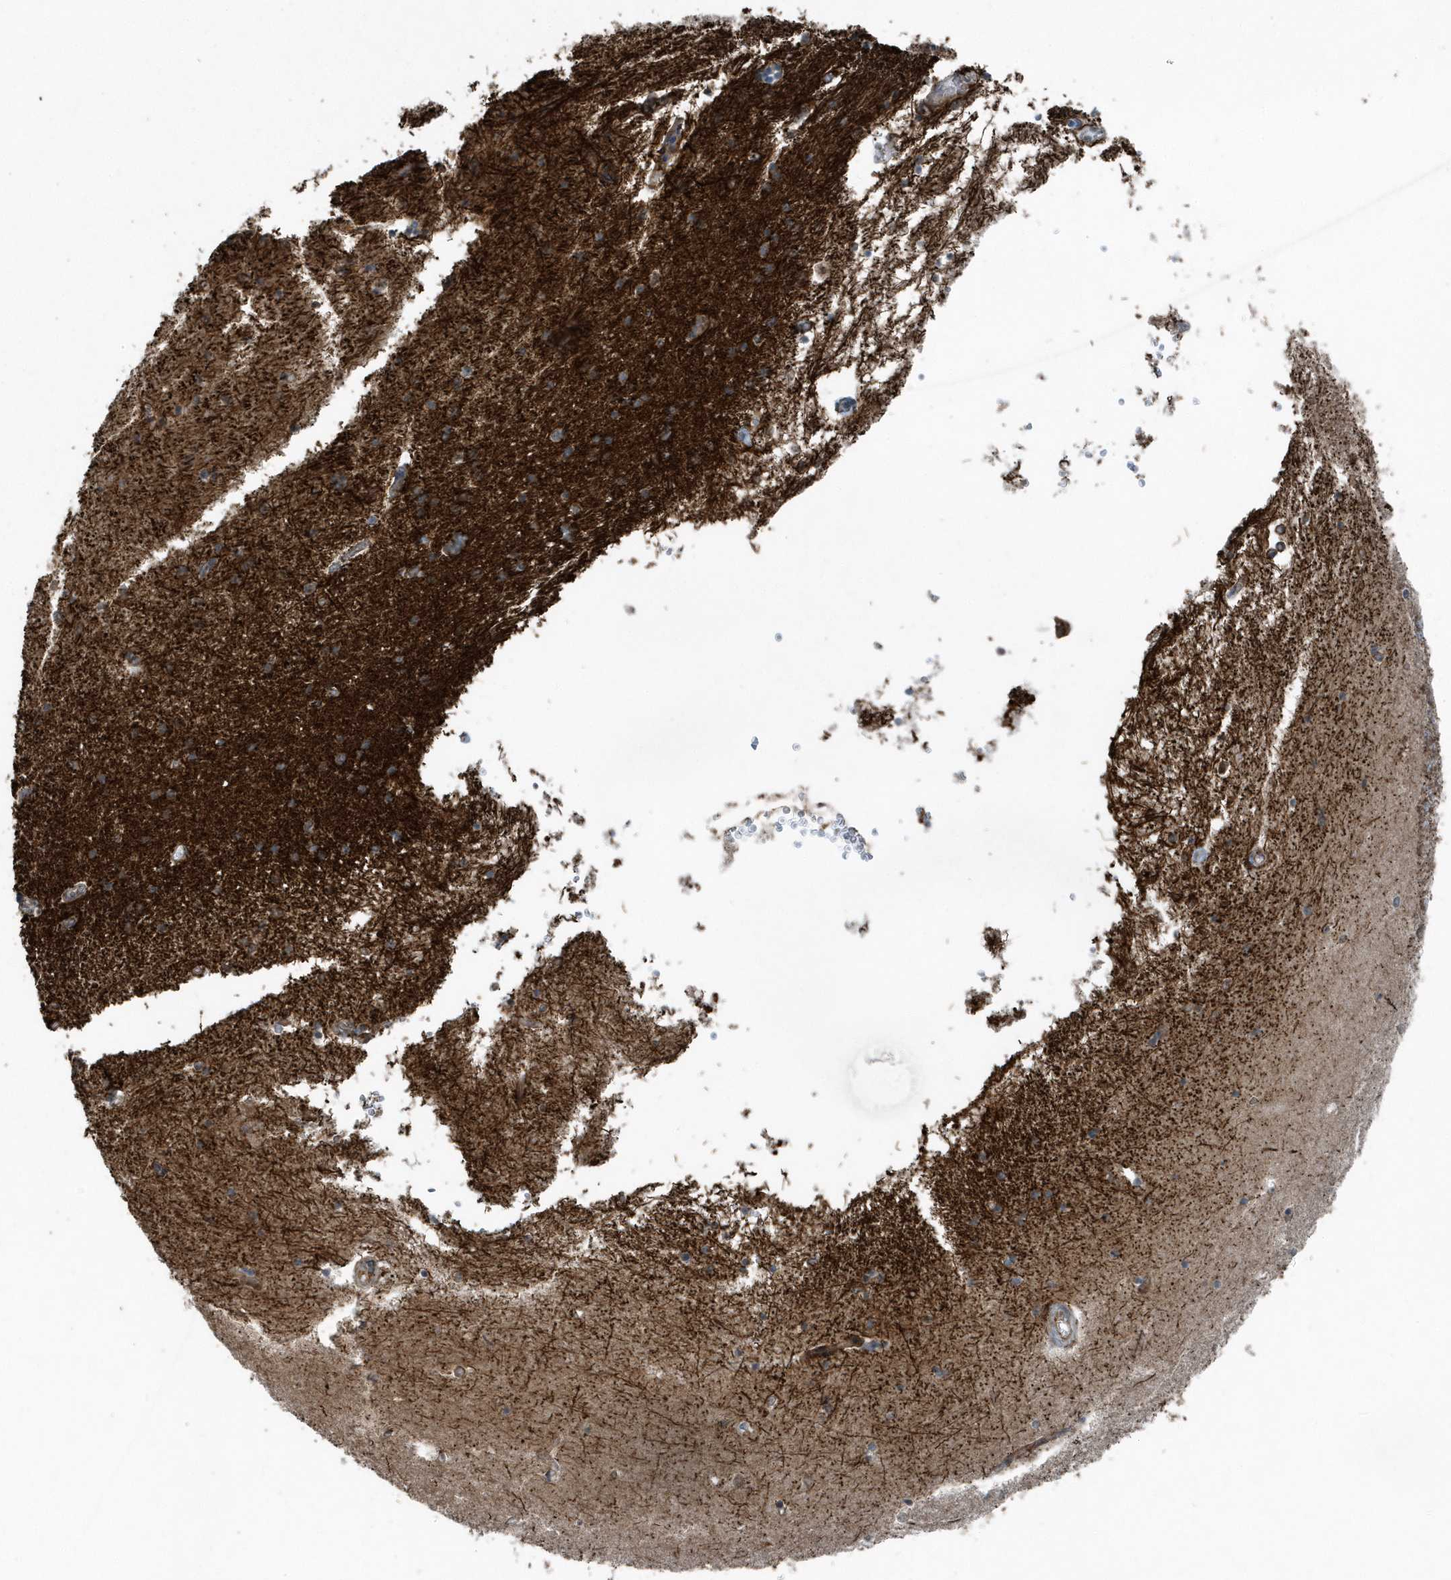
{"staining": {"intensity": "strong", "quantity": "<25%", "location": "cytoplasmic/membranous"}, "tissue": "hippocampus", "cell_type": "Glial cells", "image_type": "normal", "snomed": [{"axis": "morphology", "description": "Normal tissue, NOS"}, {"axis": "topography", "description": "Hippocampus"}], "caption": "Protein staining demonstrates strong cytoplasmic/membranous staining in about <25% of glial cells in benign hippocampus.", "gene": "GCC2", "patient": {"sex": "male", "age": 45}}